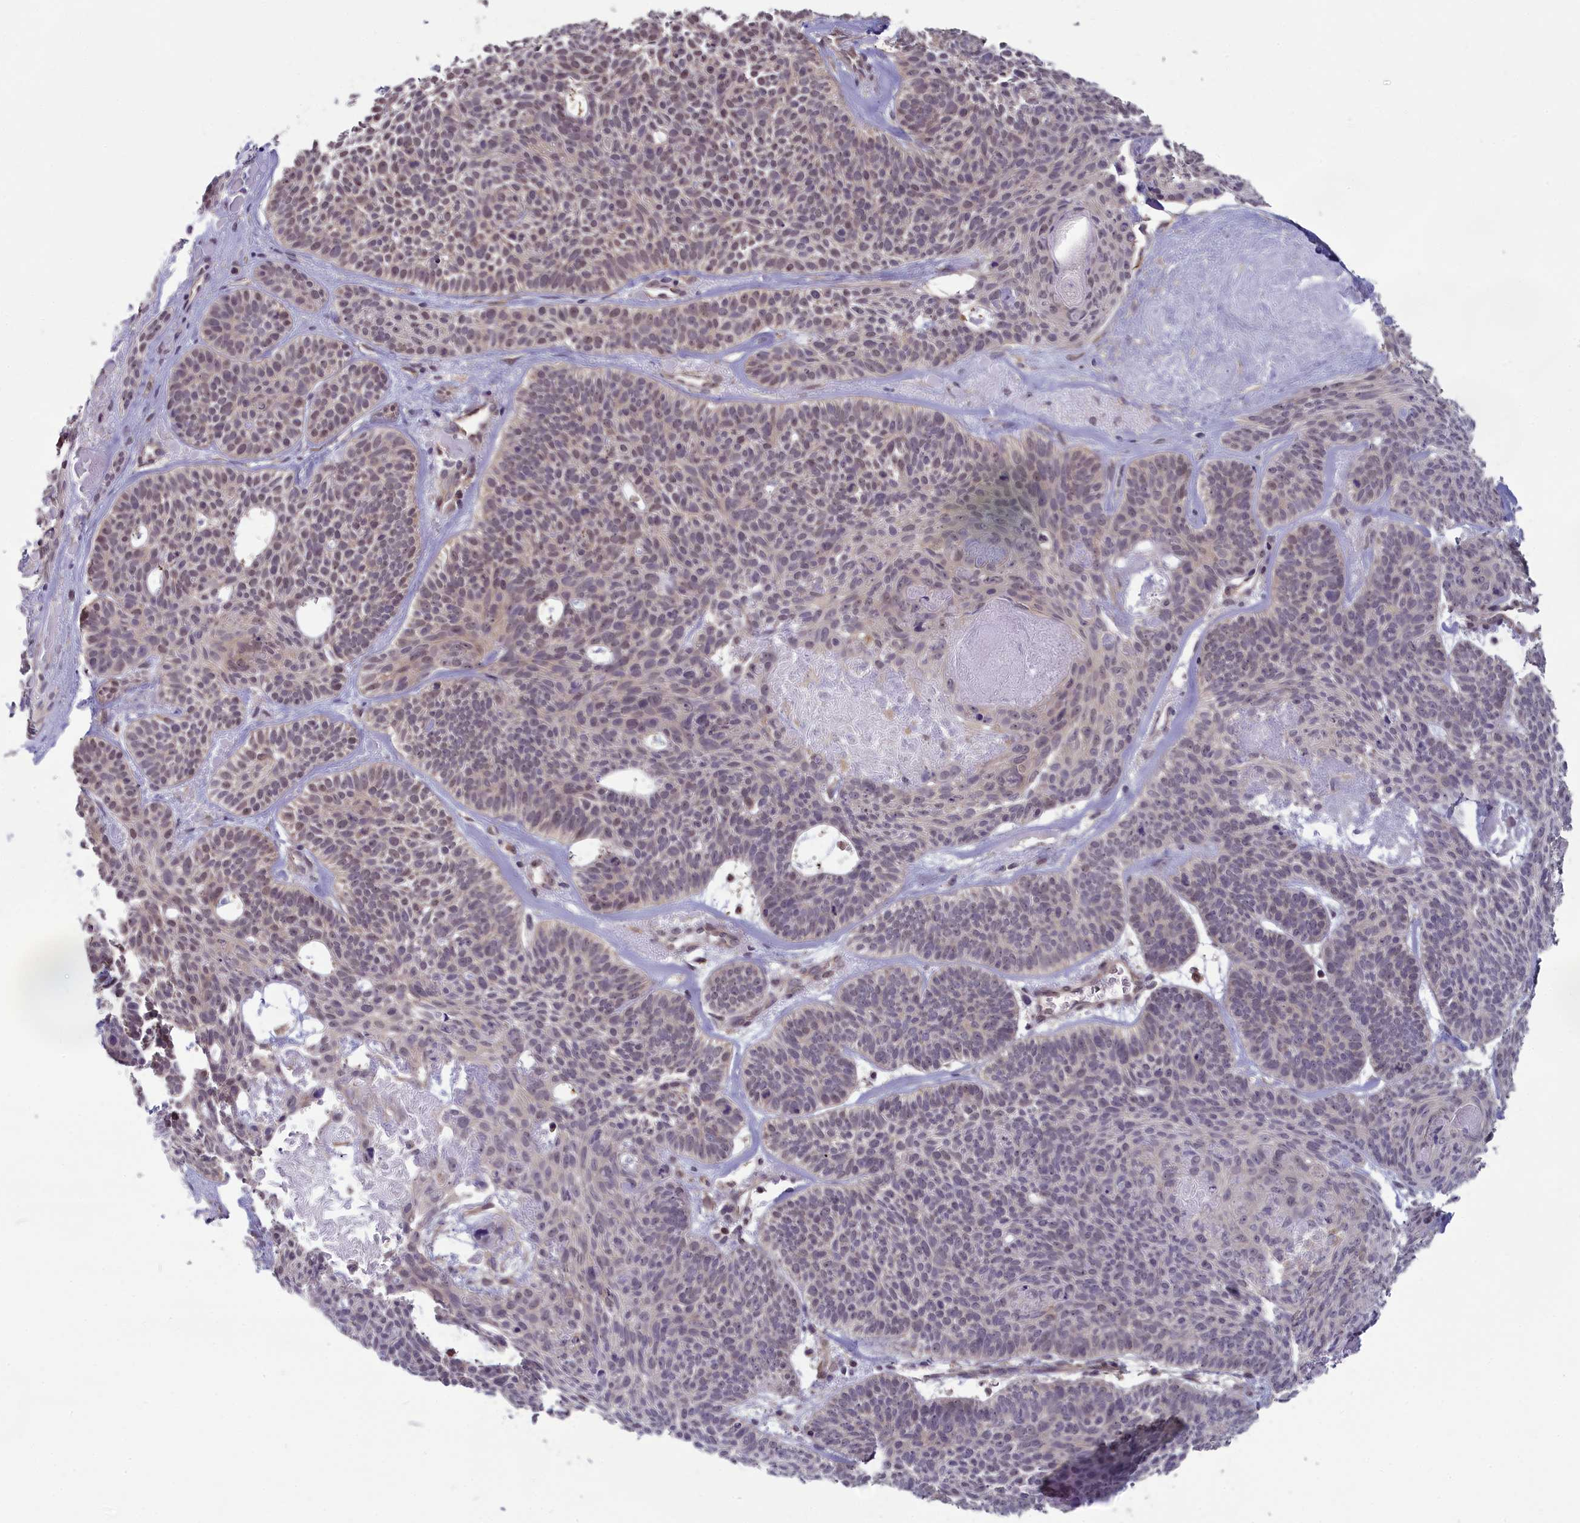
{"staining": {"intensity": "weak", "quantity": "<25%", "location": "nuclear"}, "tissue": "skin cancer", "cell_type": "Tumor cells", "image_type": "cancer", "snomed": [{"axis": "morphology", "description": "Basal cell carcinoma"}, {"axis": "topography", "description": "Skin"}], "caption": "Immunohistochemical staining of skin basal cell carcinoma exhibits no significant positivity in tumor cells.", "gene": "MRI1", "patient": {"sex": "male", "age": 85}}